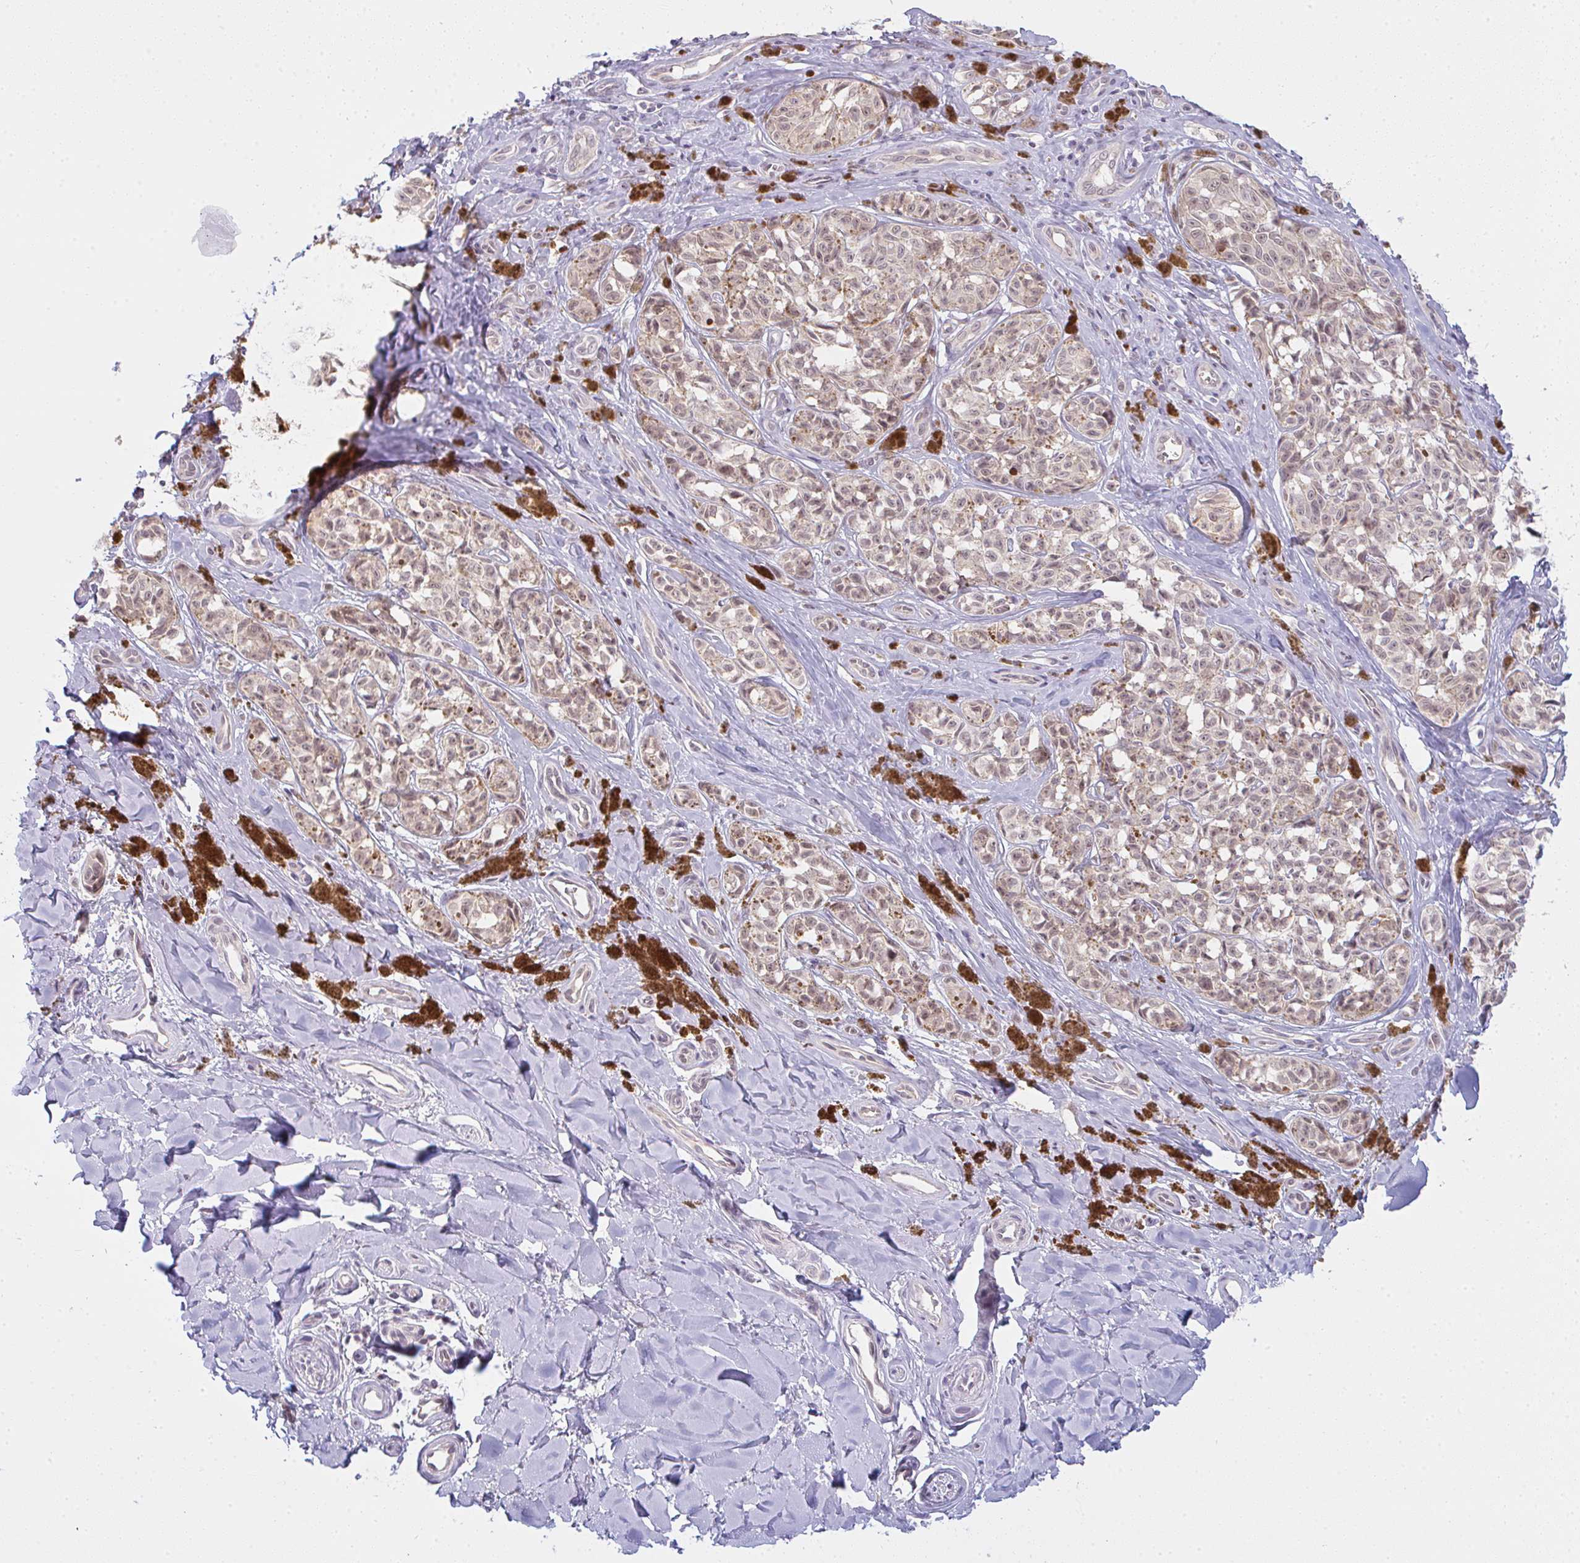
{"staining": {"intensity": "weak", "quantity": "25%-75%", "location": "nuclear"}, "tissue": "melanoma", "cell_type": "Tumor cells", "image_type": "cancer", "snomed": [{"axis": "morphology", "description": "Malignant melanoma, NOS"}, {"axis": "topography", "description": "Skin"}], "caption": "This image shows IHC staining of melanoma, with low weak nuclear staining in about 25%-75% of tumor cells.", "gene": "CSE1L", "patient": {"sex": "female", "age": 65}}